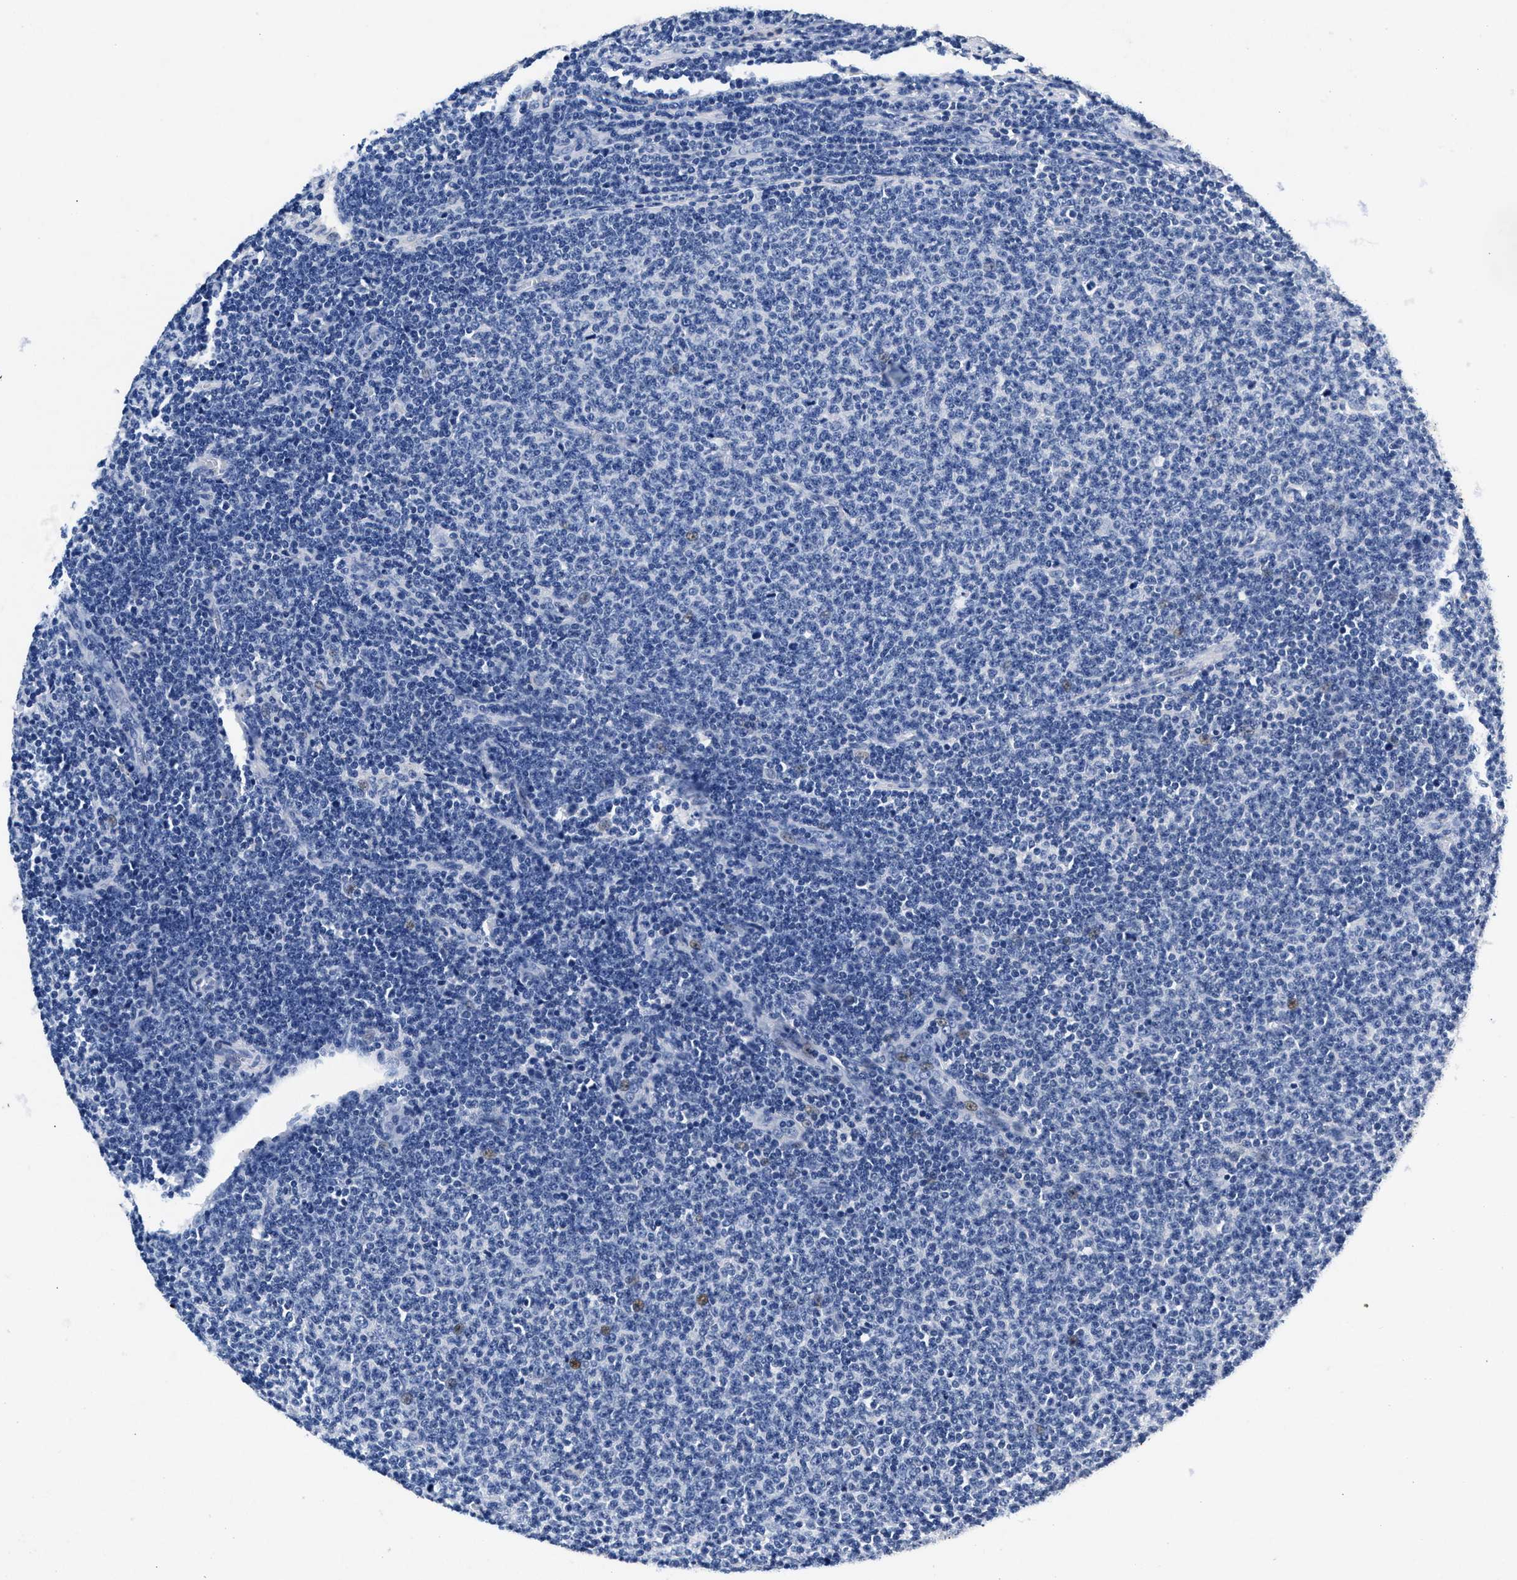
{"staining": {"intensity": "negative", "quantity": "none", "location": "none"}, "tissue": "lymphoma", "cell_type": "Tumor cells", "image_type": "cancer", "snomed": [{"axis": "morphology", "description": "Malignant lymphoma, non-Hodgkin's type, Low grade"}, {"axis": "topography", "description": "Lymph node"}], "caption": "Tumor cells are negative for protein expression in human low-grade malignant lymphoma, non-Hodgkin's type.", "gene": "LTB4R2", "patient": {"sex": "male", "age": 66}}